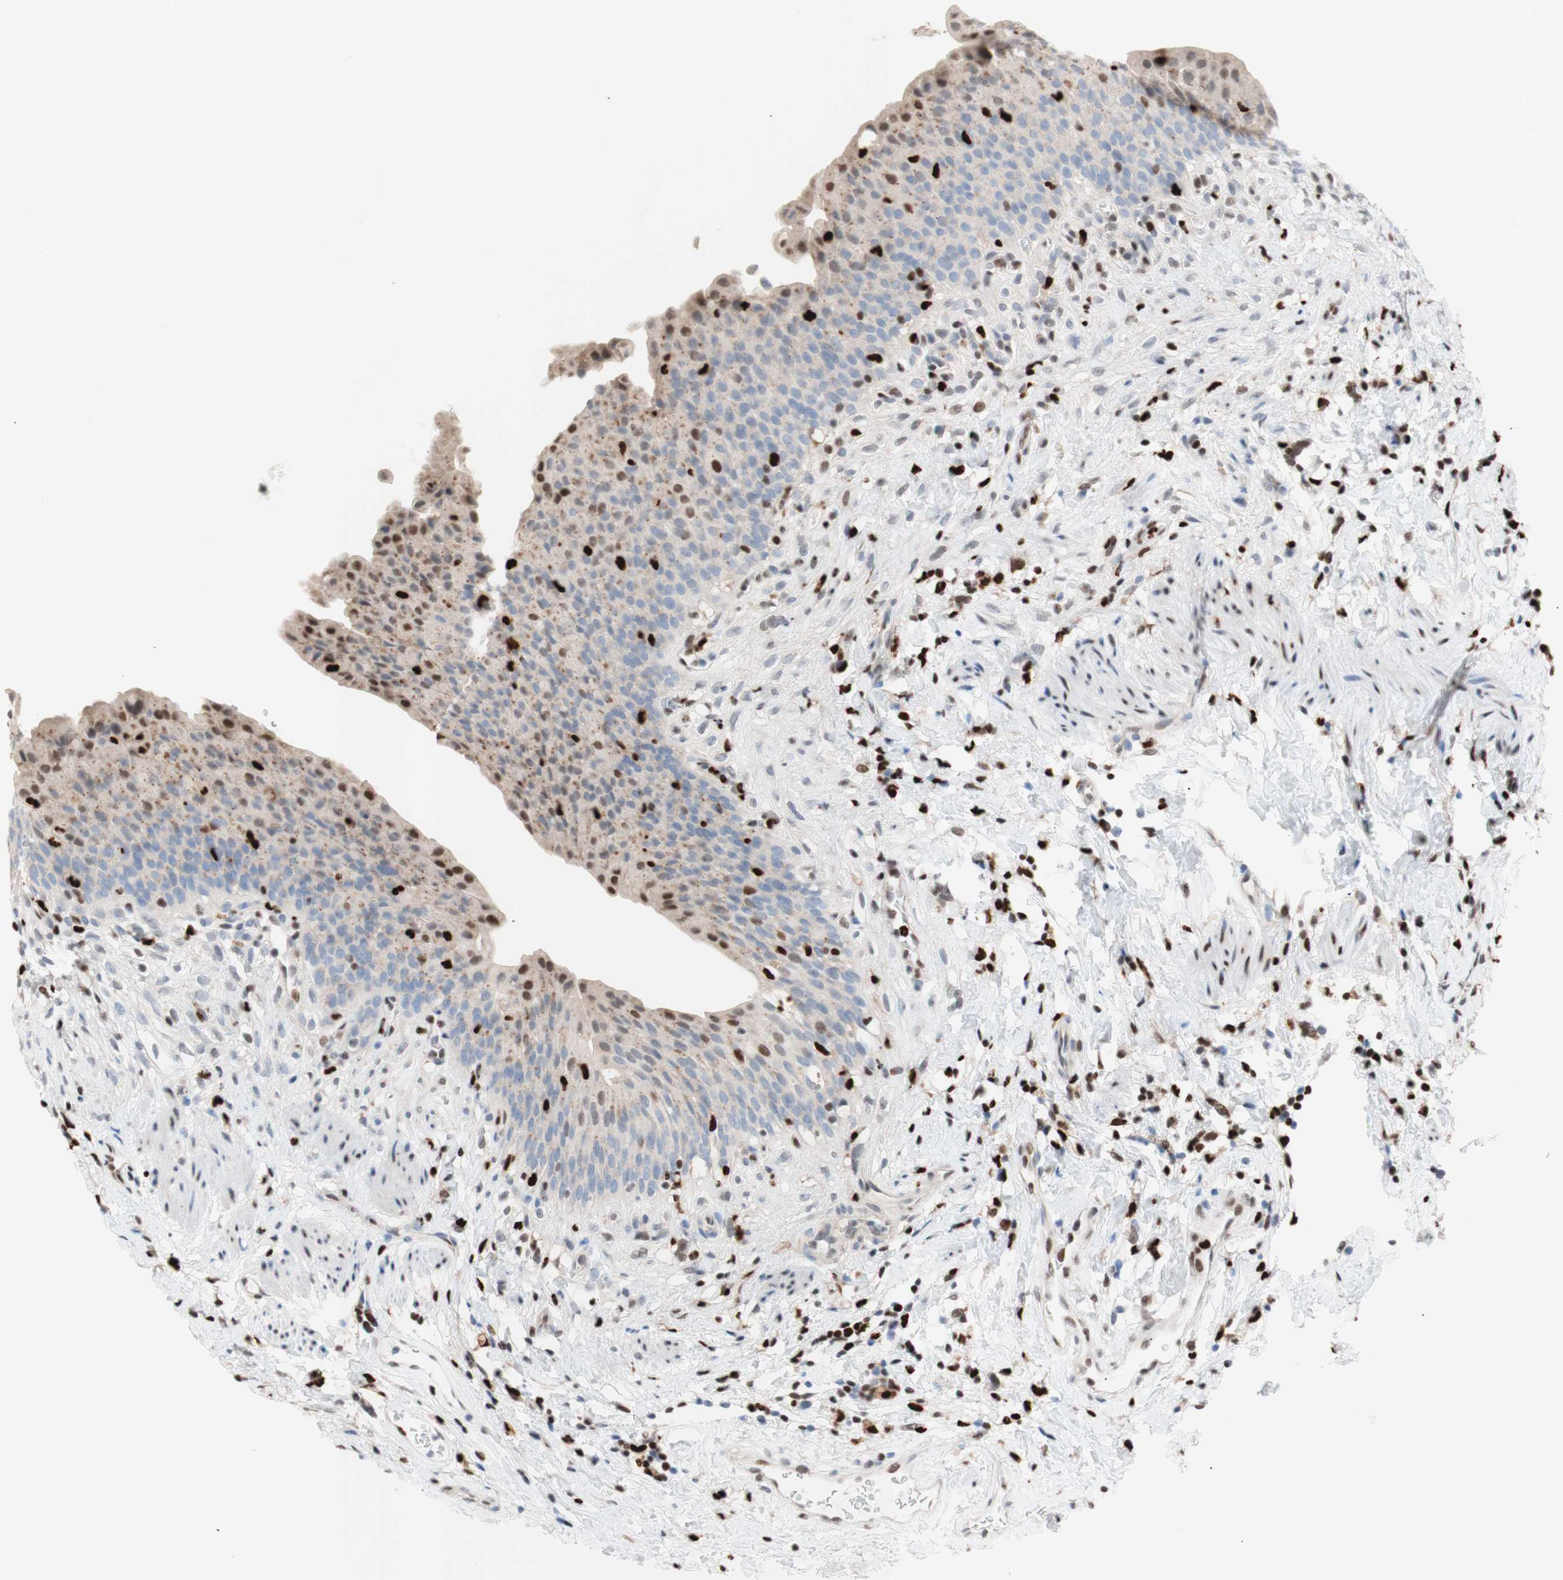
{"staining": {"intensity": "weak", "quantity": "25%-75%", "location": "cytoplasmic/membranous,nuclear"}, "tissue": "urinary bladder", "cell_type": "Urothelial cells", "image_type": "normal", "snomed": [{"axis": "morphology", "description": "Normal tissue, NOS"}, {"axis": "topography", "description": "Urinary bladder"}], "caption": "This photomicrograph reveals immunohistochemistry staining of benign urinary bladder, with low weak cytoplasmic/membranous,nuclear expression in about 25%-75% of urothelial cells.", "gene": "EED", "patient": {"sex": "female", "age": 79}}